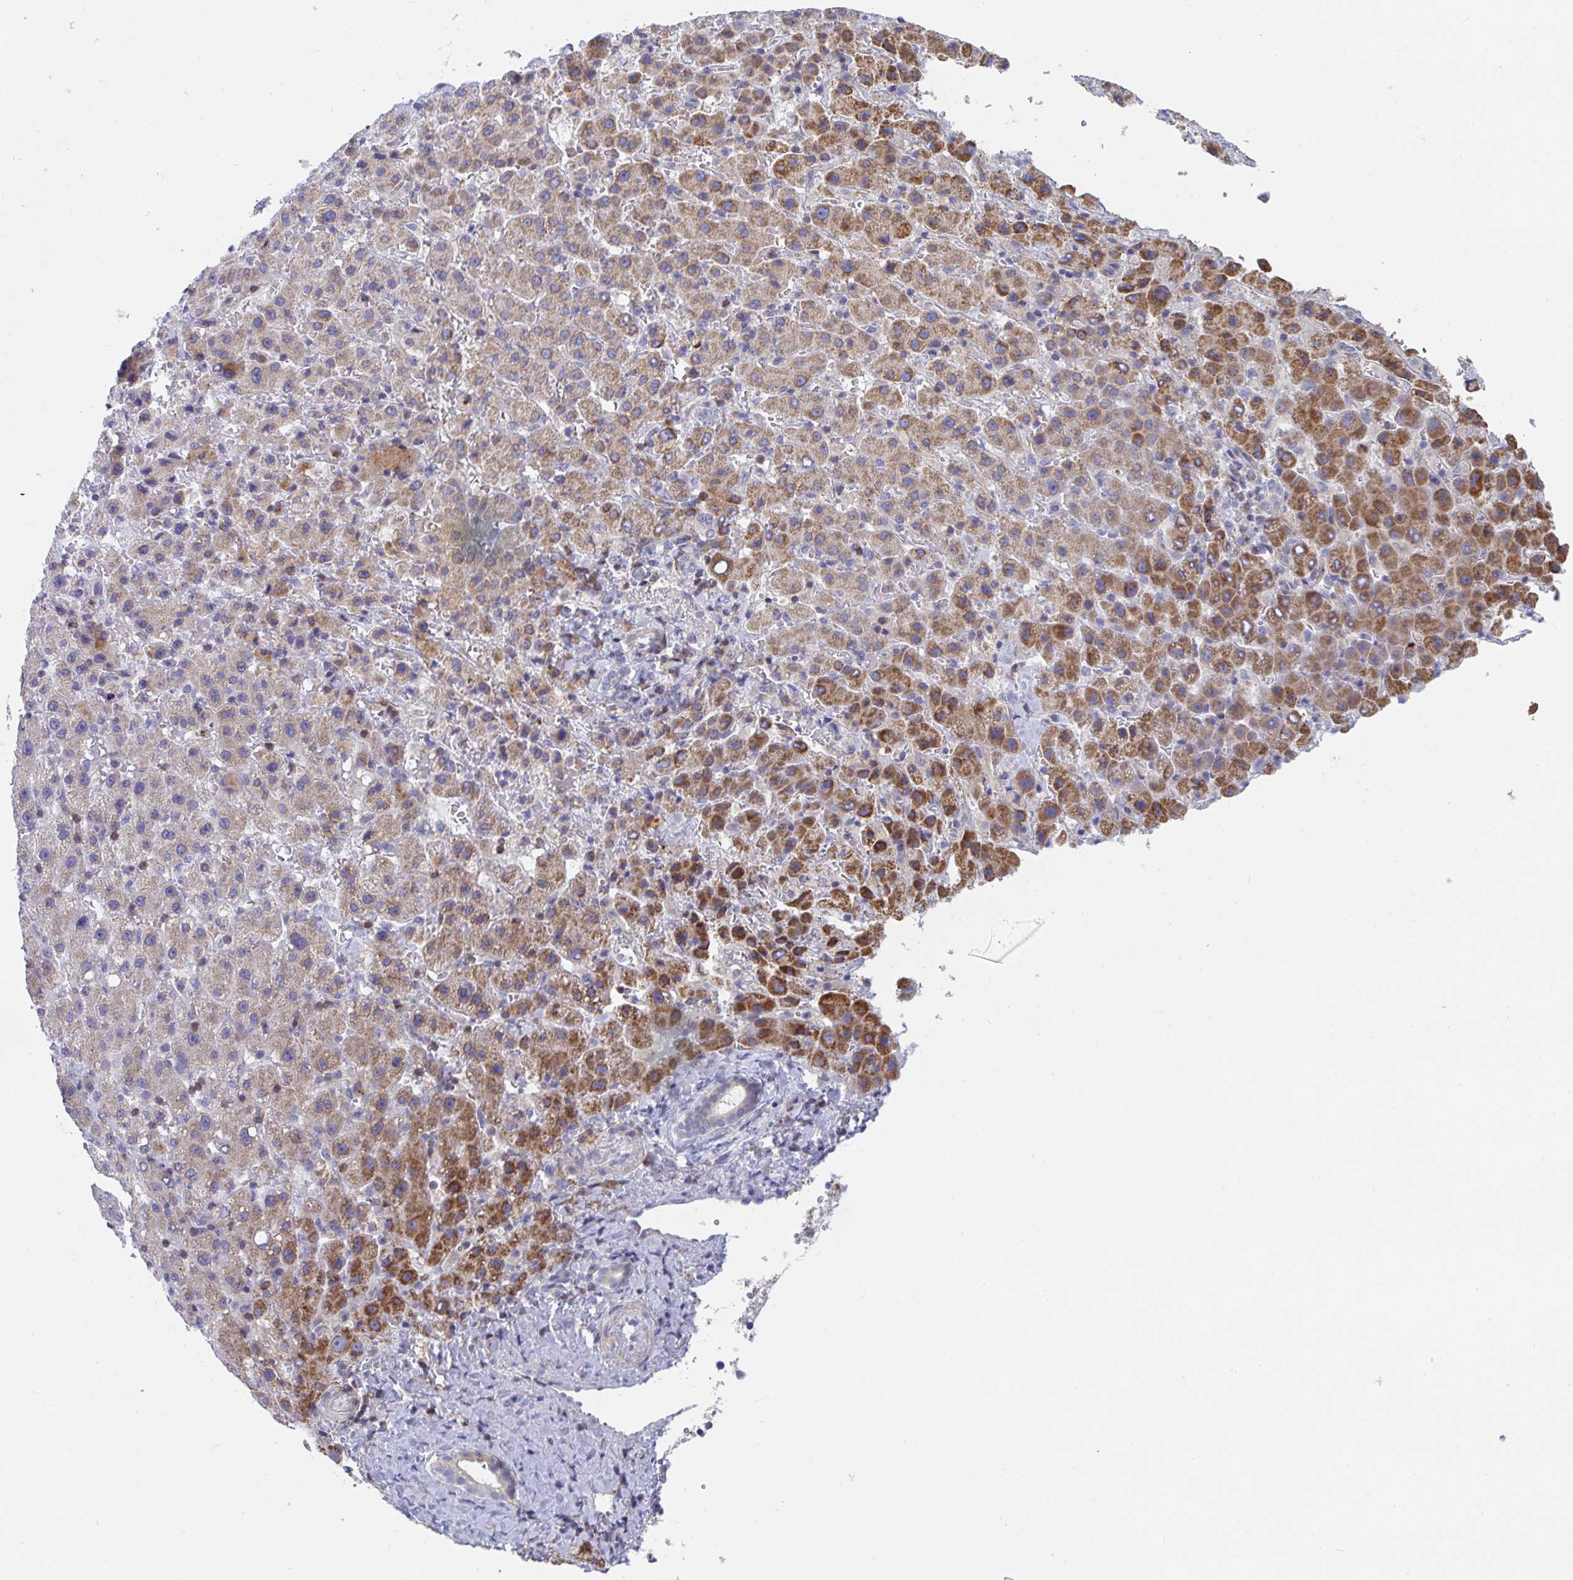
{"staining": {"intensity": "strong", "quantity": "25%-75%", "location": "cytoplasmic/membranous"}, "tissue": "liver cancer", "cell_type": "Tumor cells", "image_type": "cancer", "snomed": [{"axis": "morphology", "description": "Carcinoma, Hepatocellular, NOS"}, {"axis": "topography", "description": "Liver"}], "caption": "Immunohistochemistry of liver cancer exhibits high levels of strong cytoplasmic/membranous positivity in about 25%-75% of tumor cells. Nuclei are stained in blue.", "gene": "FRMD3", "patient": {"sex": "female", "age": 58}}